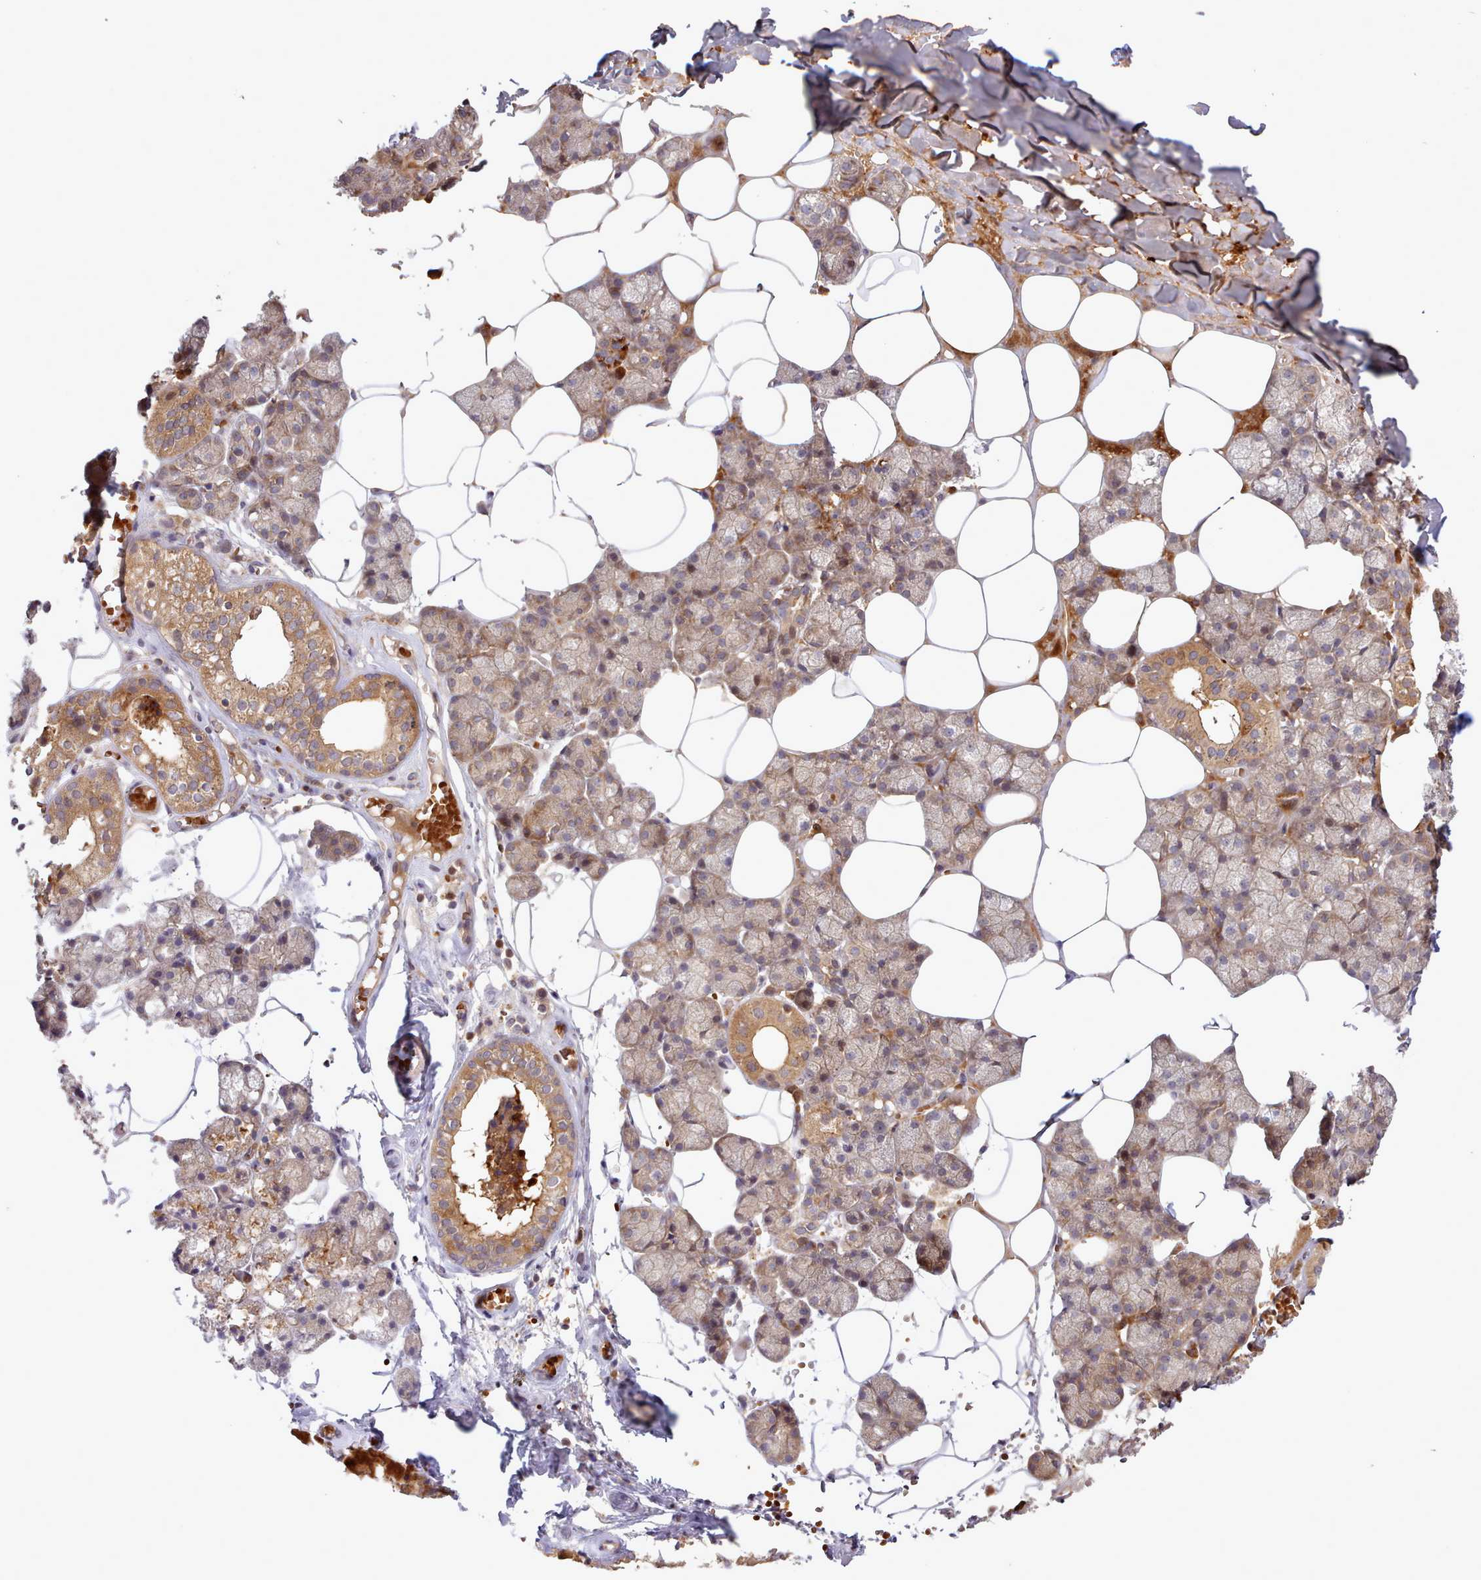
{"staining": {"intensity": "moderate", "quantity": ">75%", "location": "cytoplasmic/membranous"}, "tissue": "salivary gland", "cell_type": "Glandular cells", "image_type": "normal", "snomed": [{"axis": "morphology", "description": "Normal tissue, NOS"}, {"axis": "topography", "description": "Salivary gland"}], "caption": "High-magnification brightfield microscopy of normal salivary gland stained with DAB (3,3'-diaminobenzidine) (brown) and counterstained with hematoxylin (blue). glandular cells exhibit moderate cytoplasmic/membranous positivity is present in approximately>75% of cells.", "gene": "UBE2G1", "patient": {"sex": "male", "age": 62}}